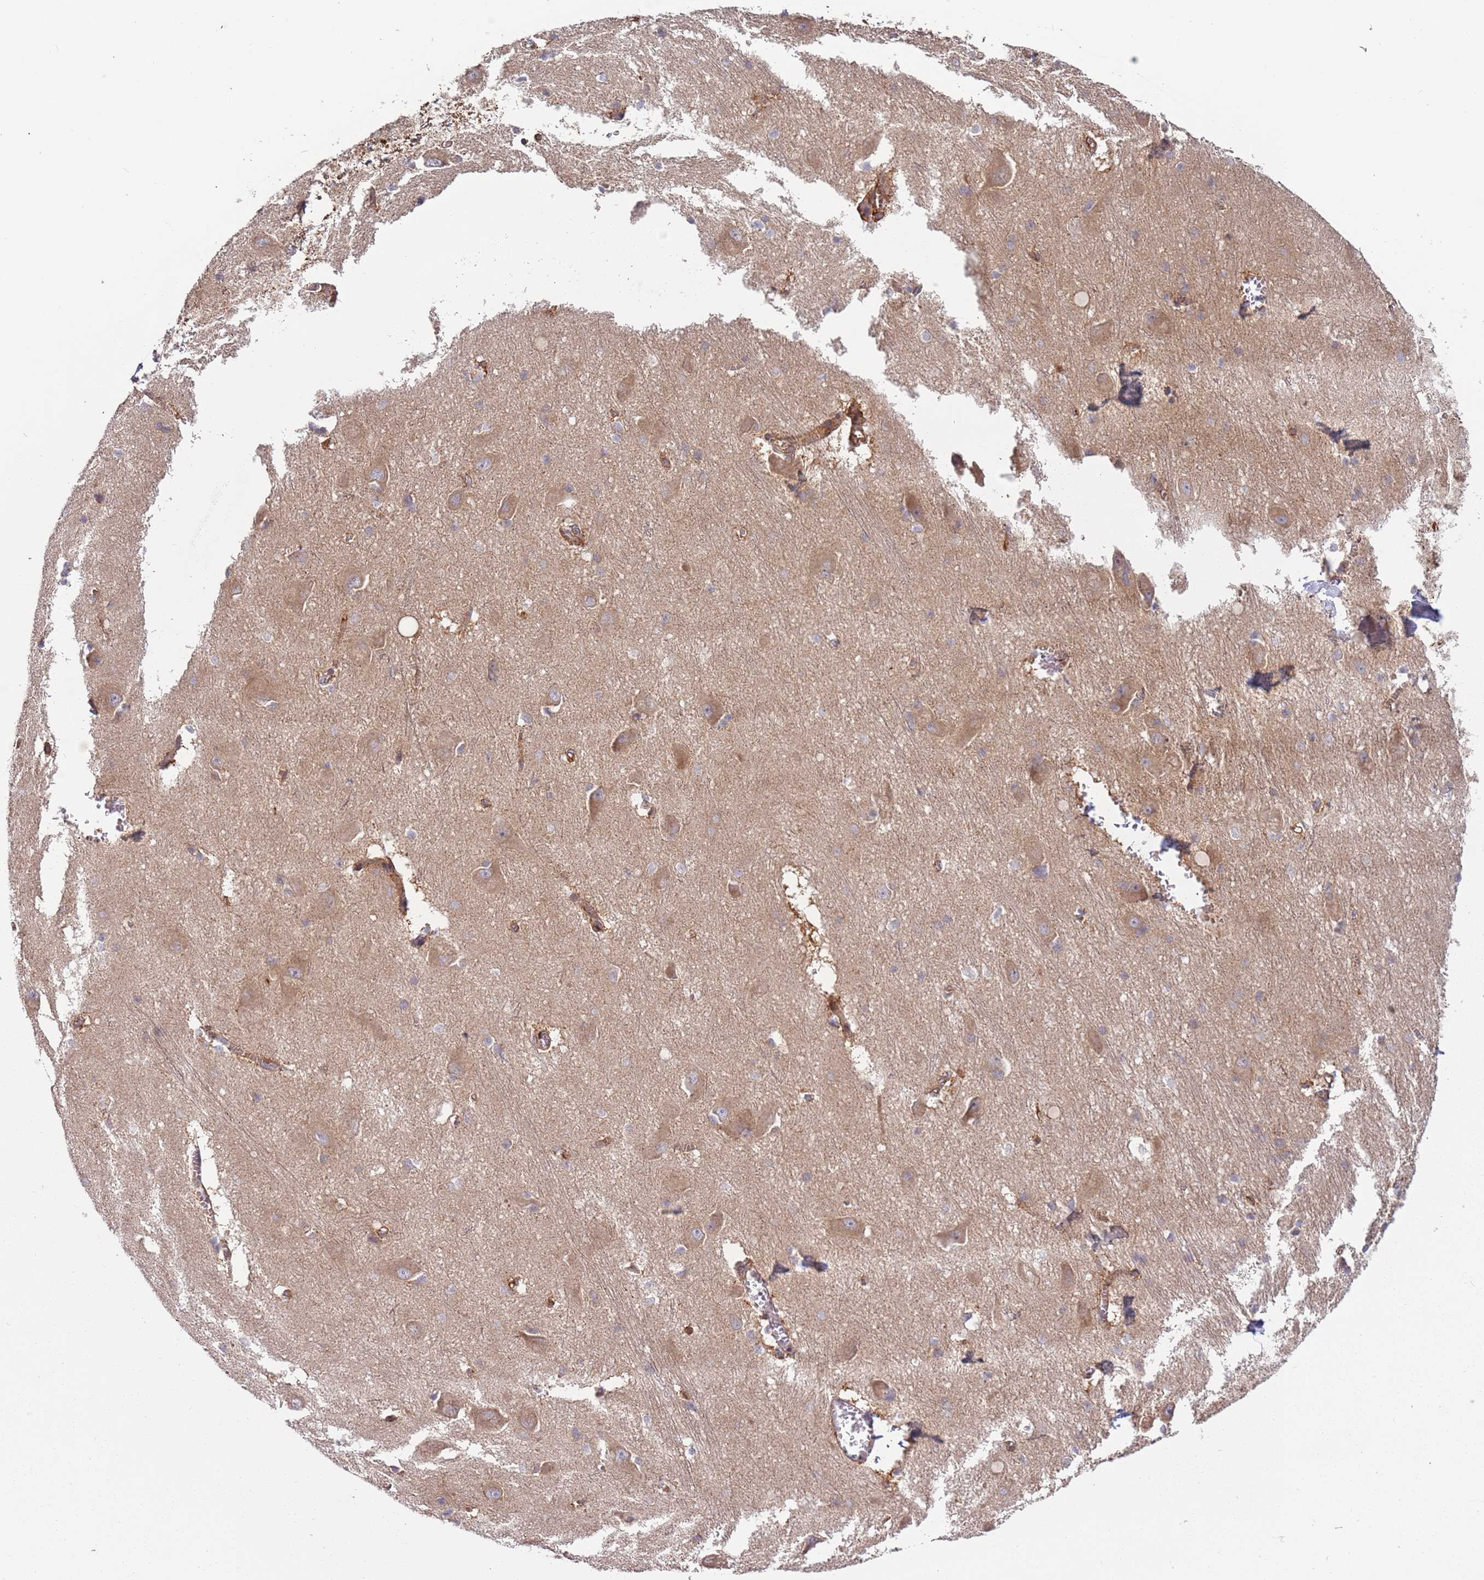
{"staining": {"intensity": "negative", "quantity": "none", "location": "none"}, "tissue": "caudate", "cell_type": "Glial cells", "image_type": "normal", "snomed": [{"axis": "morphology", "description": "Normal tissue, NOS"}, {"axis": "topography", "description": "Lateral ventricle wall"}], "caption": "The image shows no significant positivity in glial cells of caudate.", "gene": "RNF128", "patient": {"sex": "male", "age": 37}}